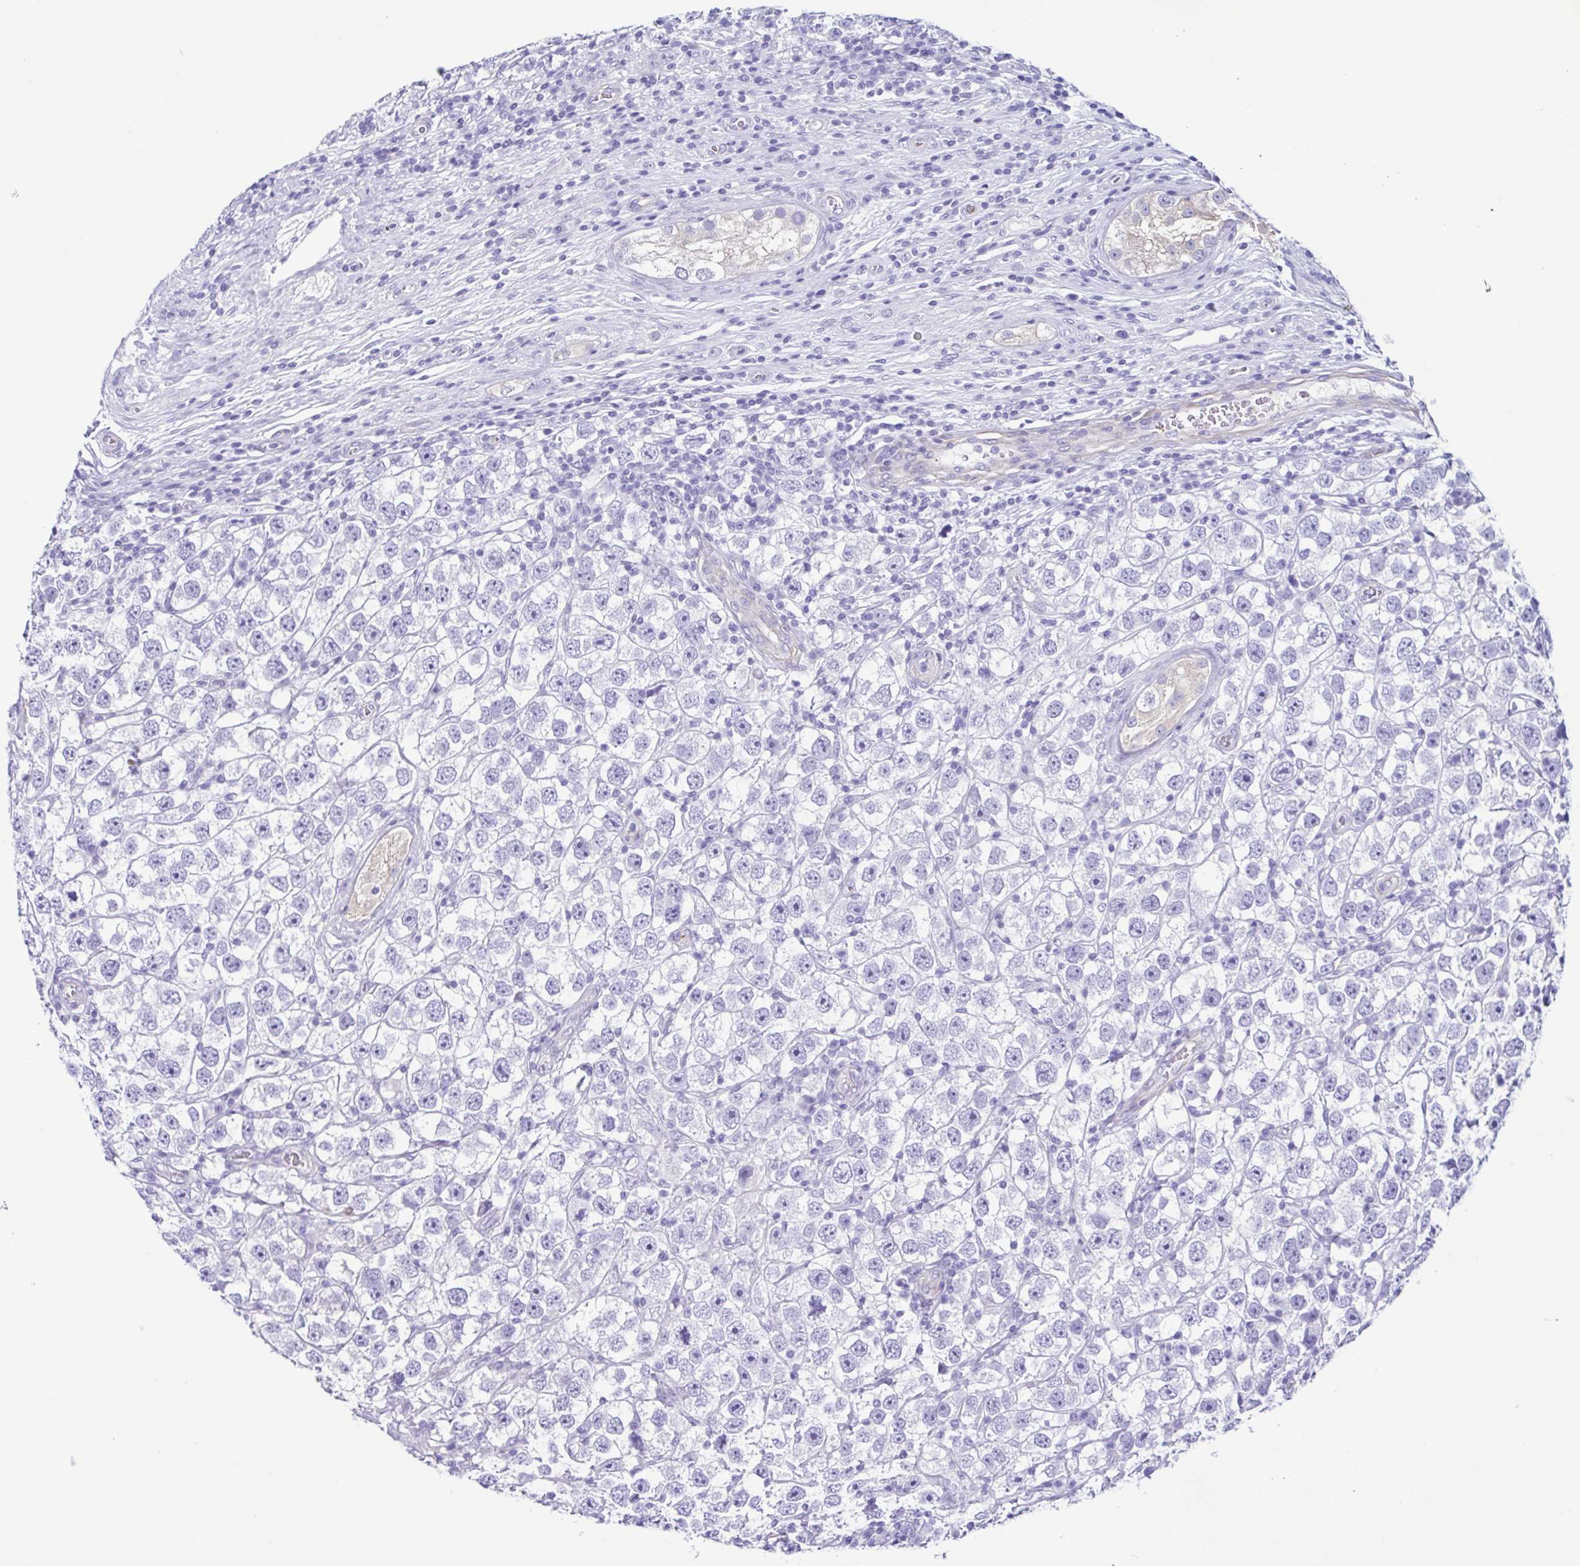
{"staining": {"intensity": "negative", "quantity": "none", "location": "none"}, "tissue": "testis cancer", "cell_type": "Tumor cells", "image_type": "cancer", "snomed": [{"axis": "morphology", "description": "Seminoma, NOS"}, {"axis": "topography", "description": "Testis"}], "caption": "Human seminoma (testis) stained for a protein using IHC displays no expression in tumor cells.", "gene": "CYP11B1", "patient": {"sex": "male", "age": 26}}